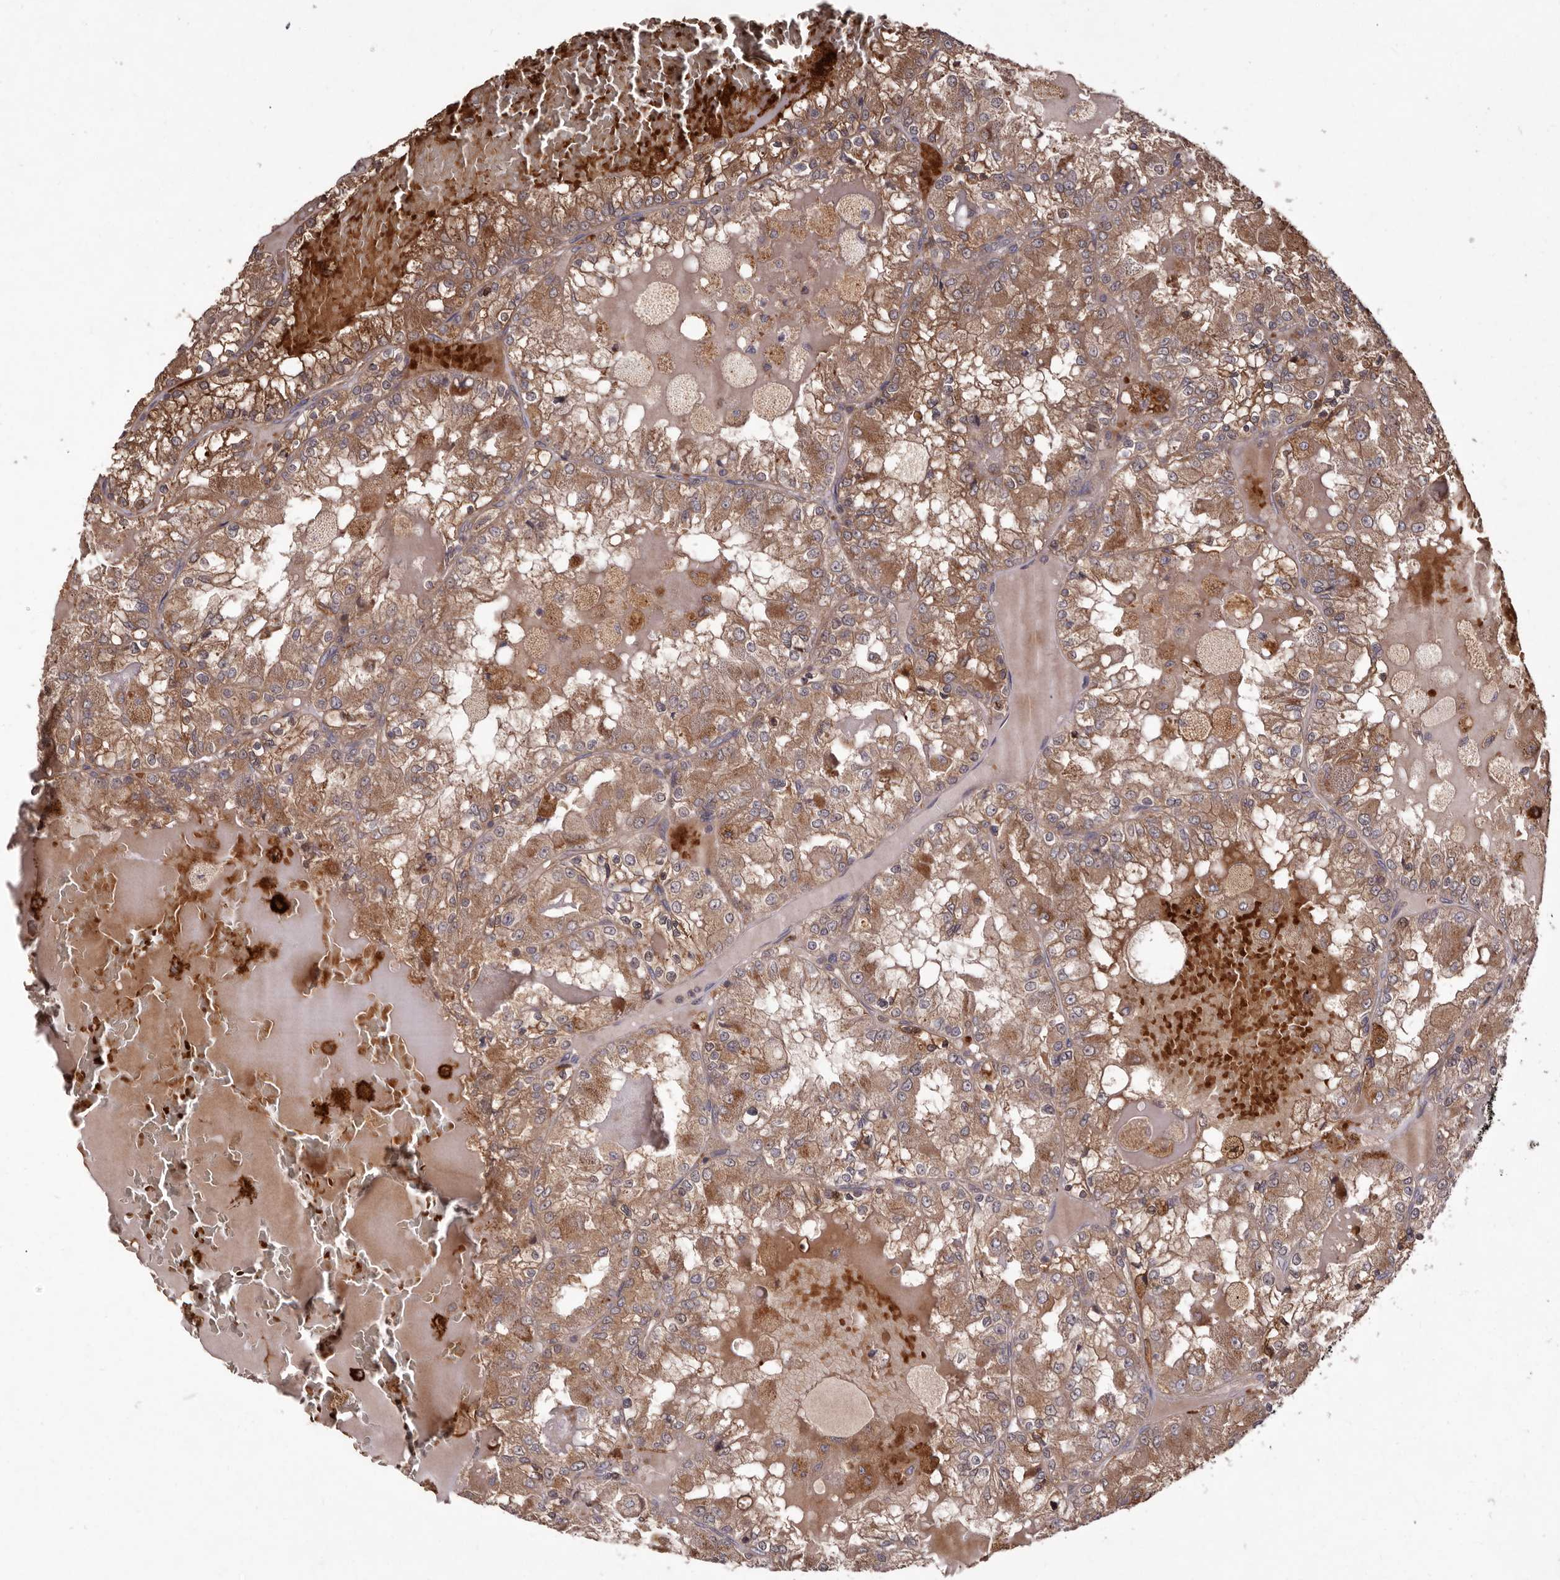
{"staining": {"intensity": "moderate", "quantity": ">75%", "location": "cytoplasmic/membranous"}, "tissue": "renal cancer", "cell_type": "Tumor cells", "image_type": "cancer", "snomed": [{"axis": "morphology", "description": "Adenocarcinoma, NOS"}, {"axis": "topography", "description": "Kidney"}], "caption": "A histopathology image of renal adenocarcinoma stained for a protein displays moderate cytoplasmic/membranous brown staining in tumor cells.", "gene": "GOT1L1", "patient": {"sex": "female", "age": 56}}